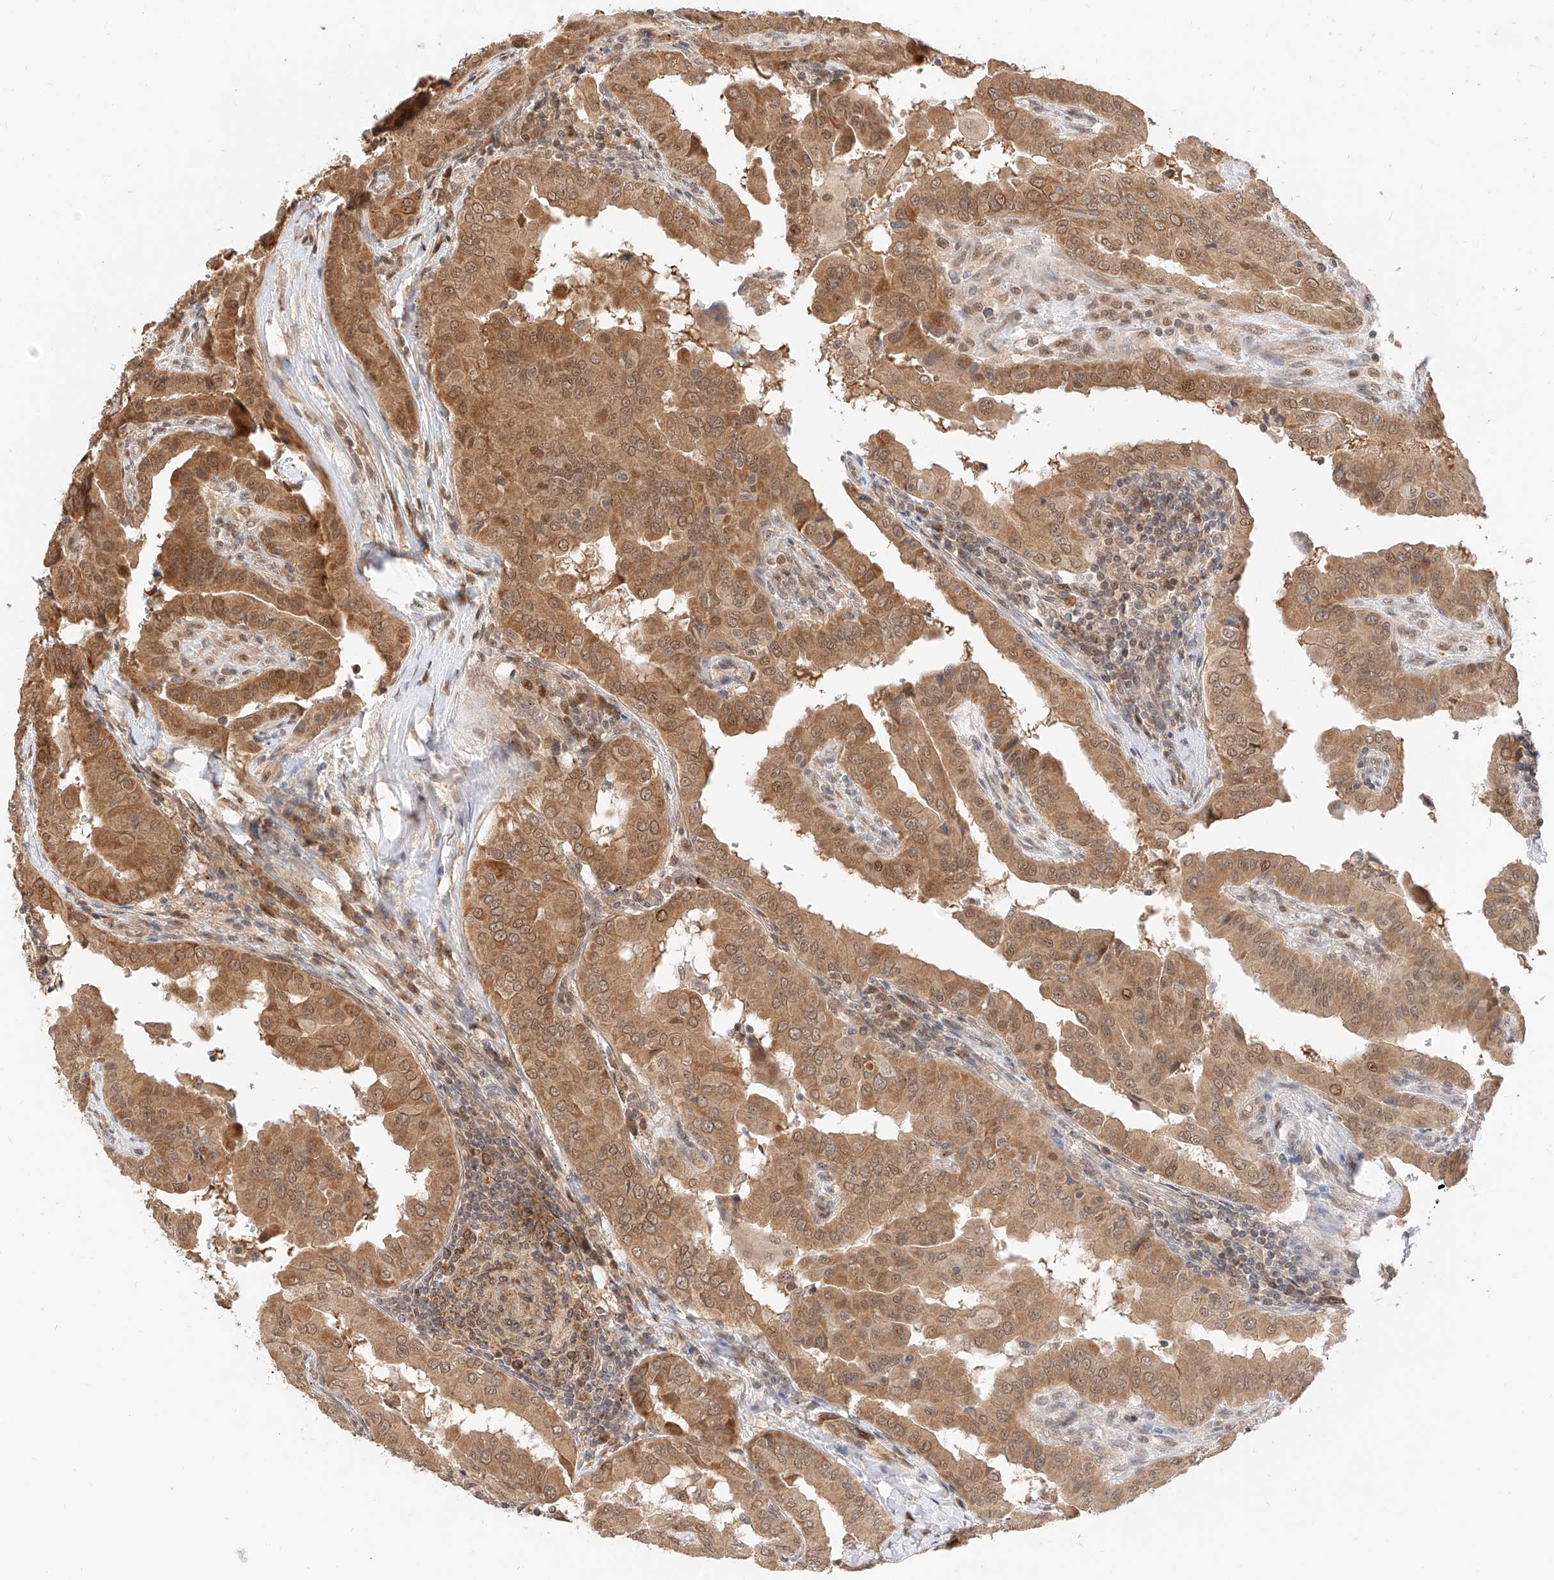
{"staining": {"intensity": "moderate", "quantity": ">75%", "location": "cytoplasmic/membranous,nuclear"}, "tissue": "thyroid cancer", "cell_type": "Tumor cells", "image_type": "cancer", "snomed": [{"axis": "morphology", "description": "Papillary adenocarcinoma, NOS"}, {"axis": "topography", "description": "Thyroid gland"}], "caption": "Approximately >75% of tumor cells in thyroid papillary adenocarcinoma show moderate cytoplasmic/membranous and nuclear protein staining as visualized by brown immunohistochemical staining.", "gene": "EIF4H", "patient": {"sex": "male", "age": 33}}